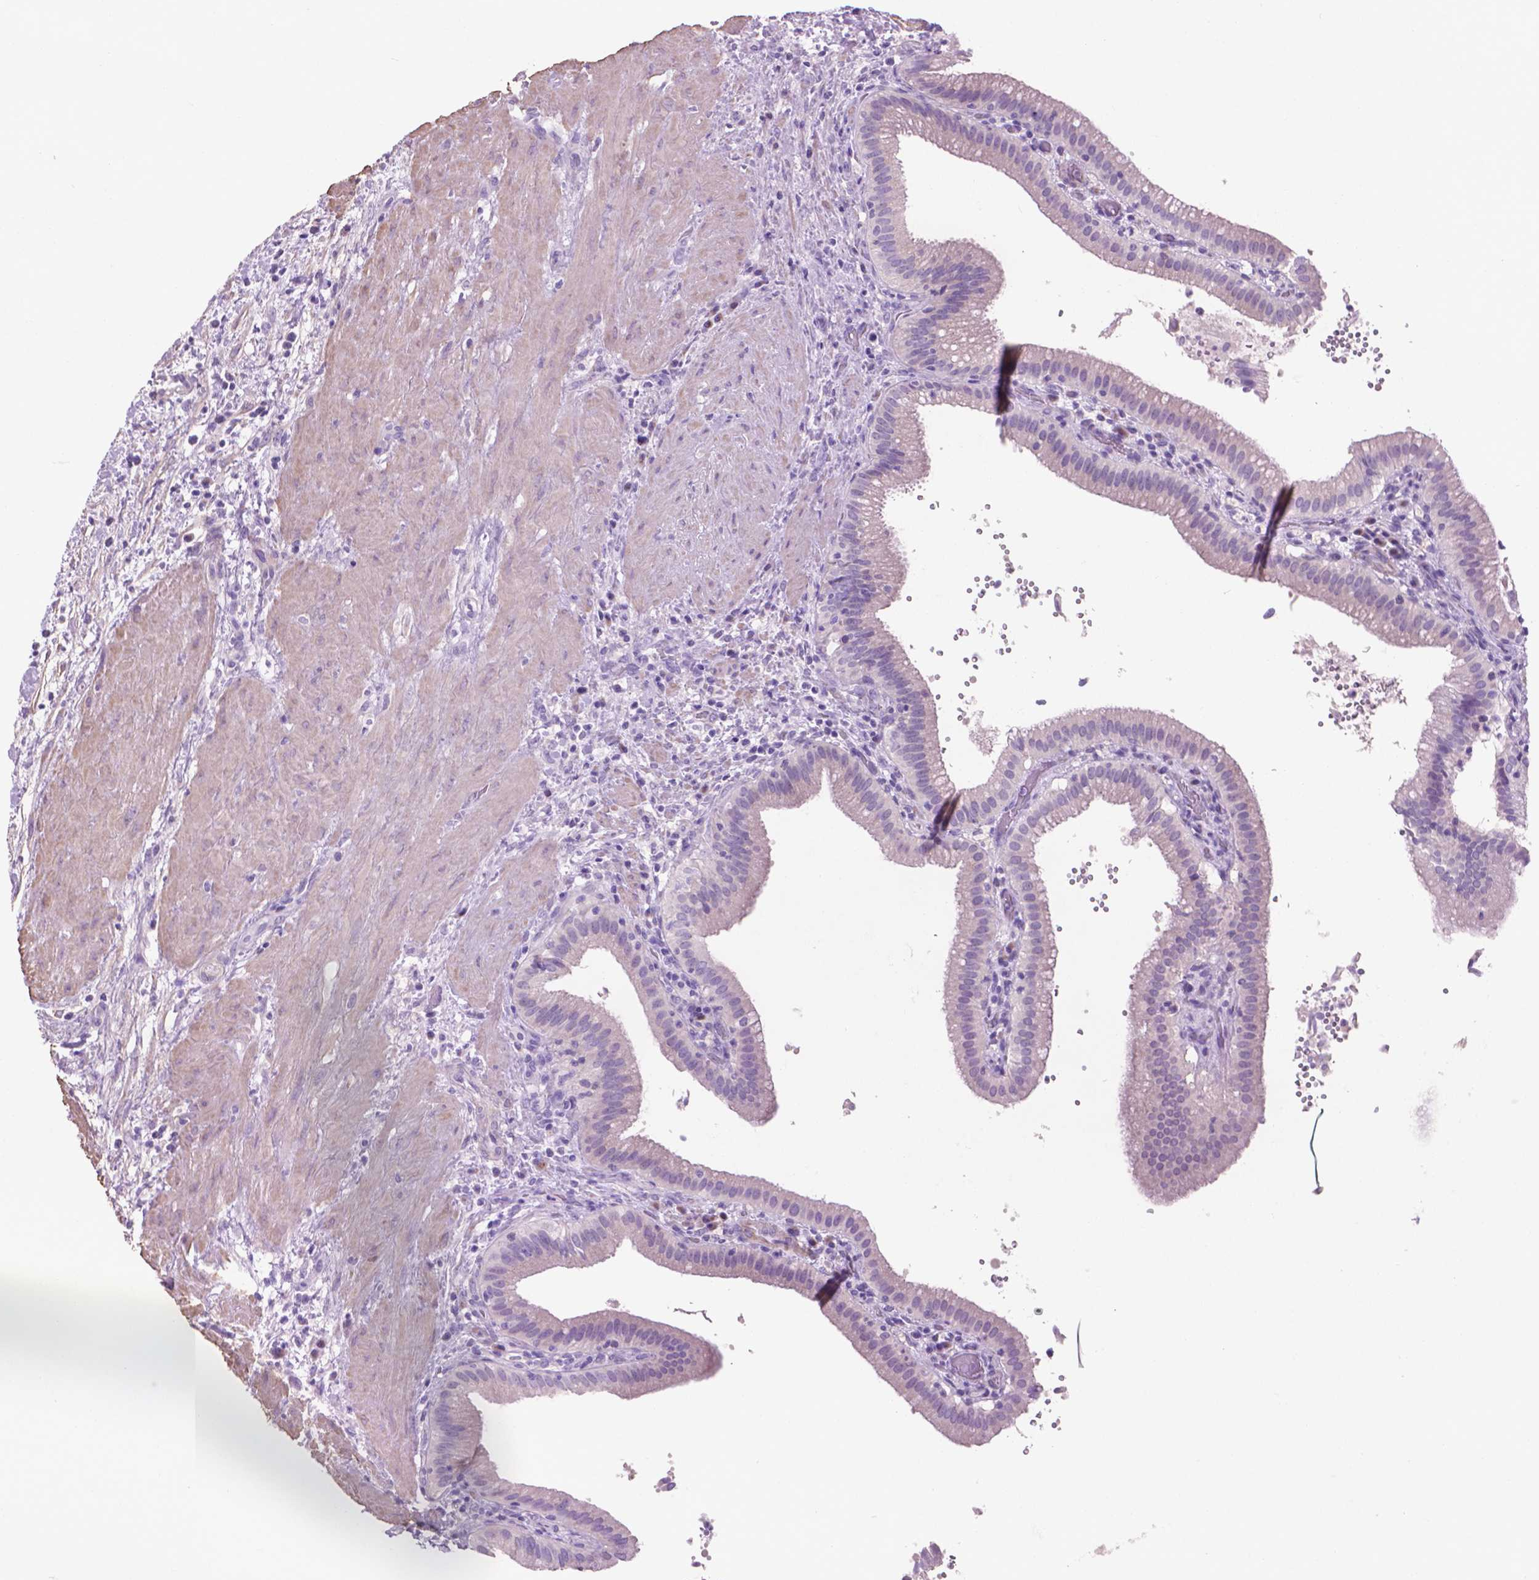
{"staining": {"intensity": "weak", "quantity": "25%-75%", "location": "cytoplasmic/membranous"}, "tissue": "gallbladder", "cell_type": "Glandular cells", "image_type": "normal", "snomed": [{"axis": "morphology", "description": "Normal tissue, NOS"}, {"axis": "topography", "description": "Gallbladder"}], "caption": "Protein staining demonstrates weak cytoplasmic/membranous positivity in about 25%-75% of glandular cells in normal gallbladder. The staining was performed using DAB (3,3'-diaminobenzidine), with brown indicating positive protein expression. Nuclei are stained blue with hematoxylin.", "gene": "AQP10", "patient": {"sex": "male", "age": 42}}